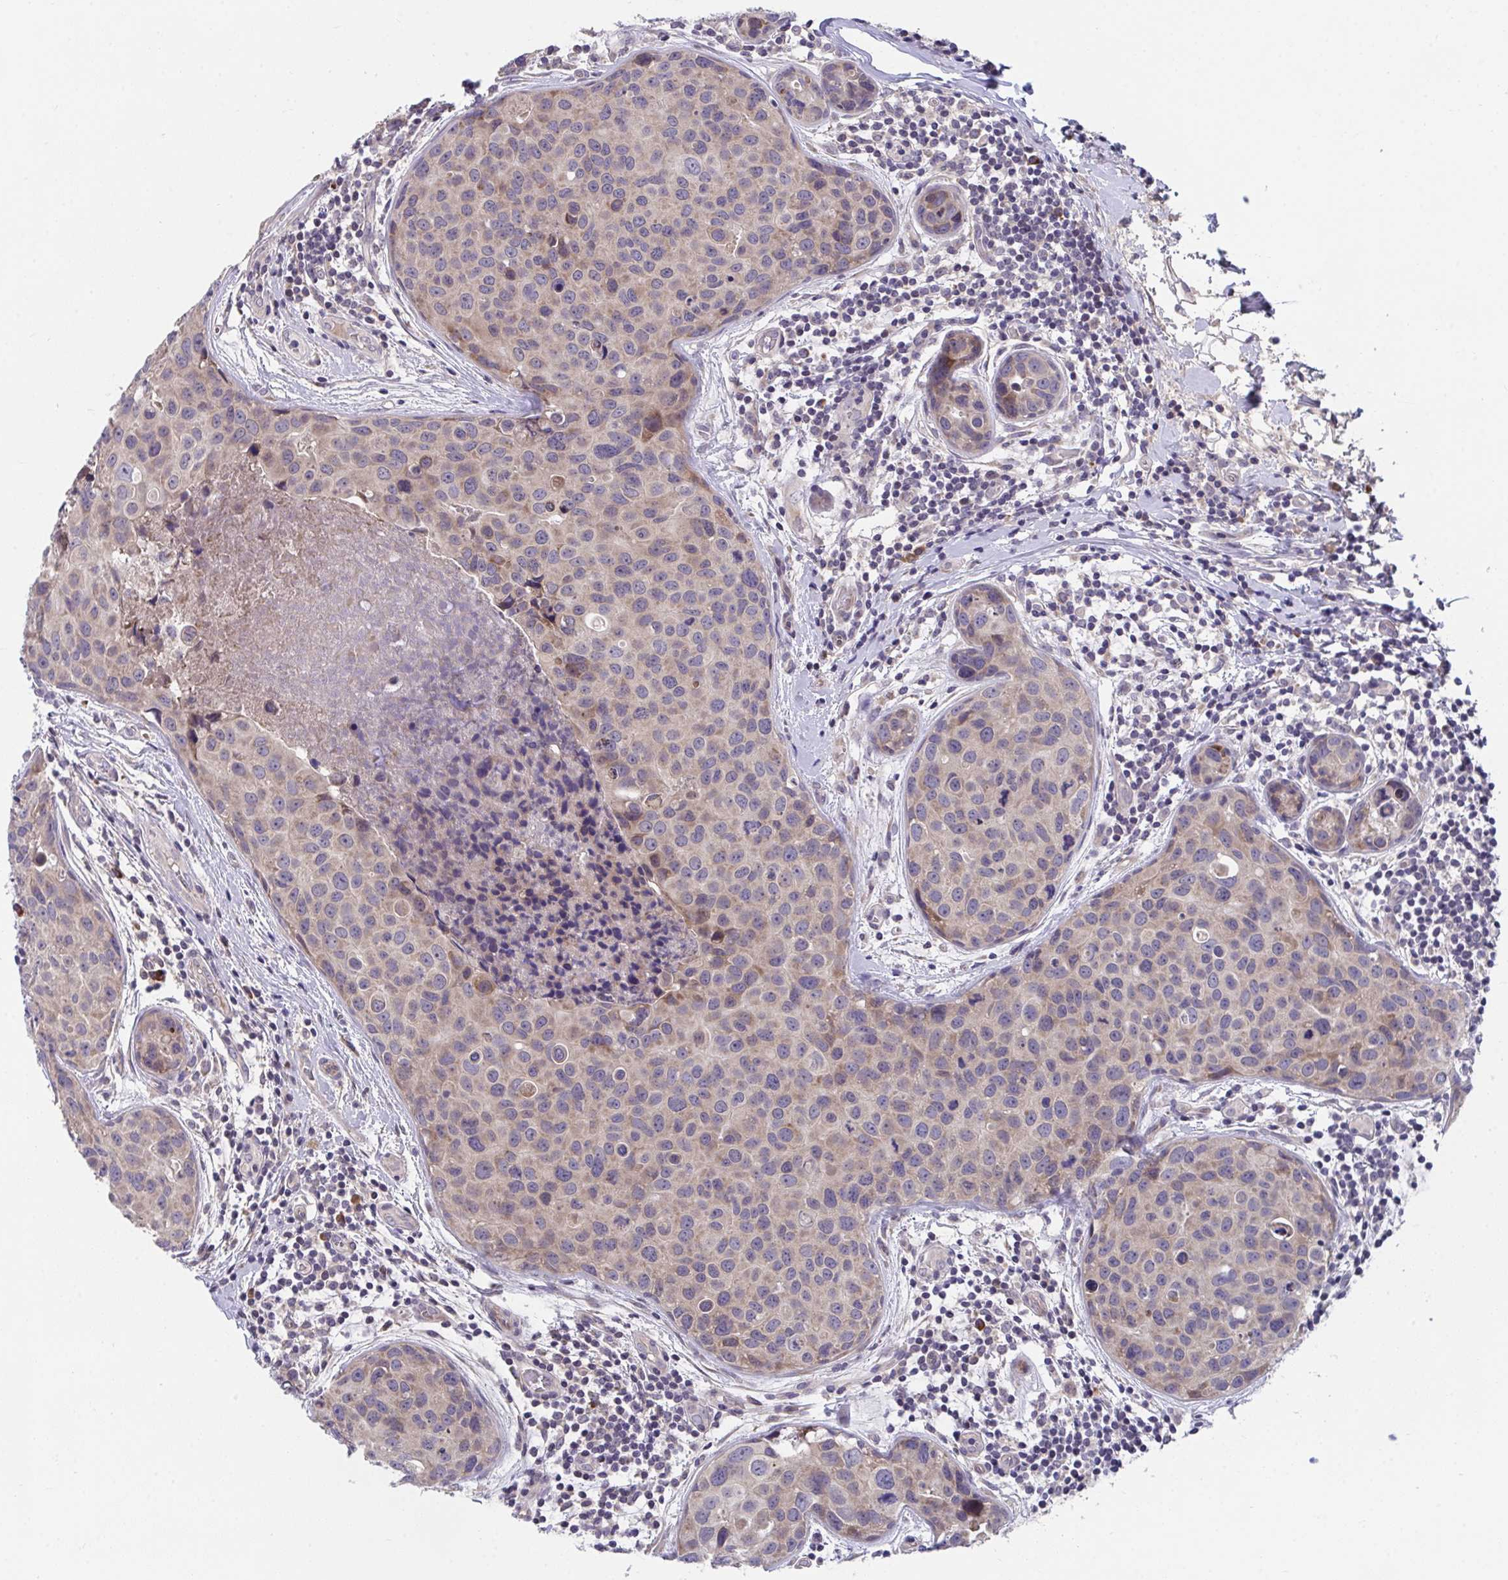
{"staining": {"intensity": "moderate", "quantity": ">75%", "location": "cytoplasmic/membranous"}, "tissue": "breast cancer", "cell_type": "Tumor cells", "image_type": "cancer", "snomed": [{"axis": "morphology", "description": "Duct carcinoma"}, {"axis": "topography", "description": "Breast"}], "caption": "Immunohistochemistry of breast invasive ductal carcinoma displays medium levels of moderate cytoplasmic/membranous staining in approximately >75% of tumor cells.", "gene": "SUSD4", "patient": {"sex": "female", "age": 24}}